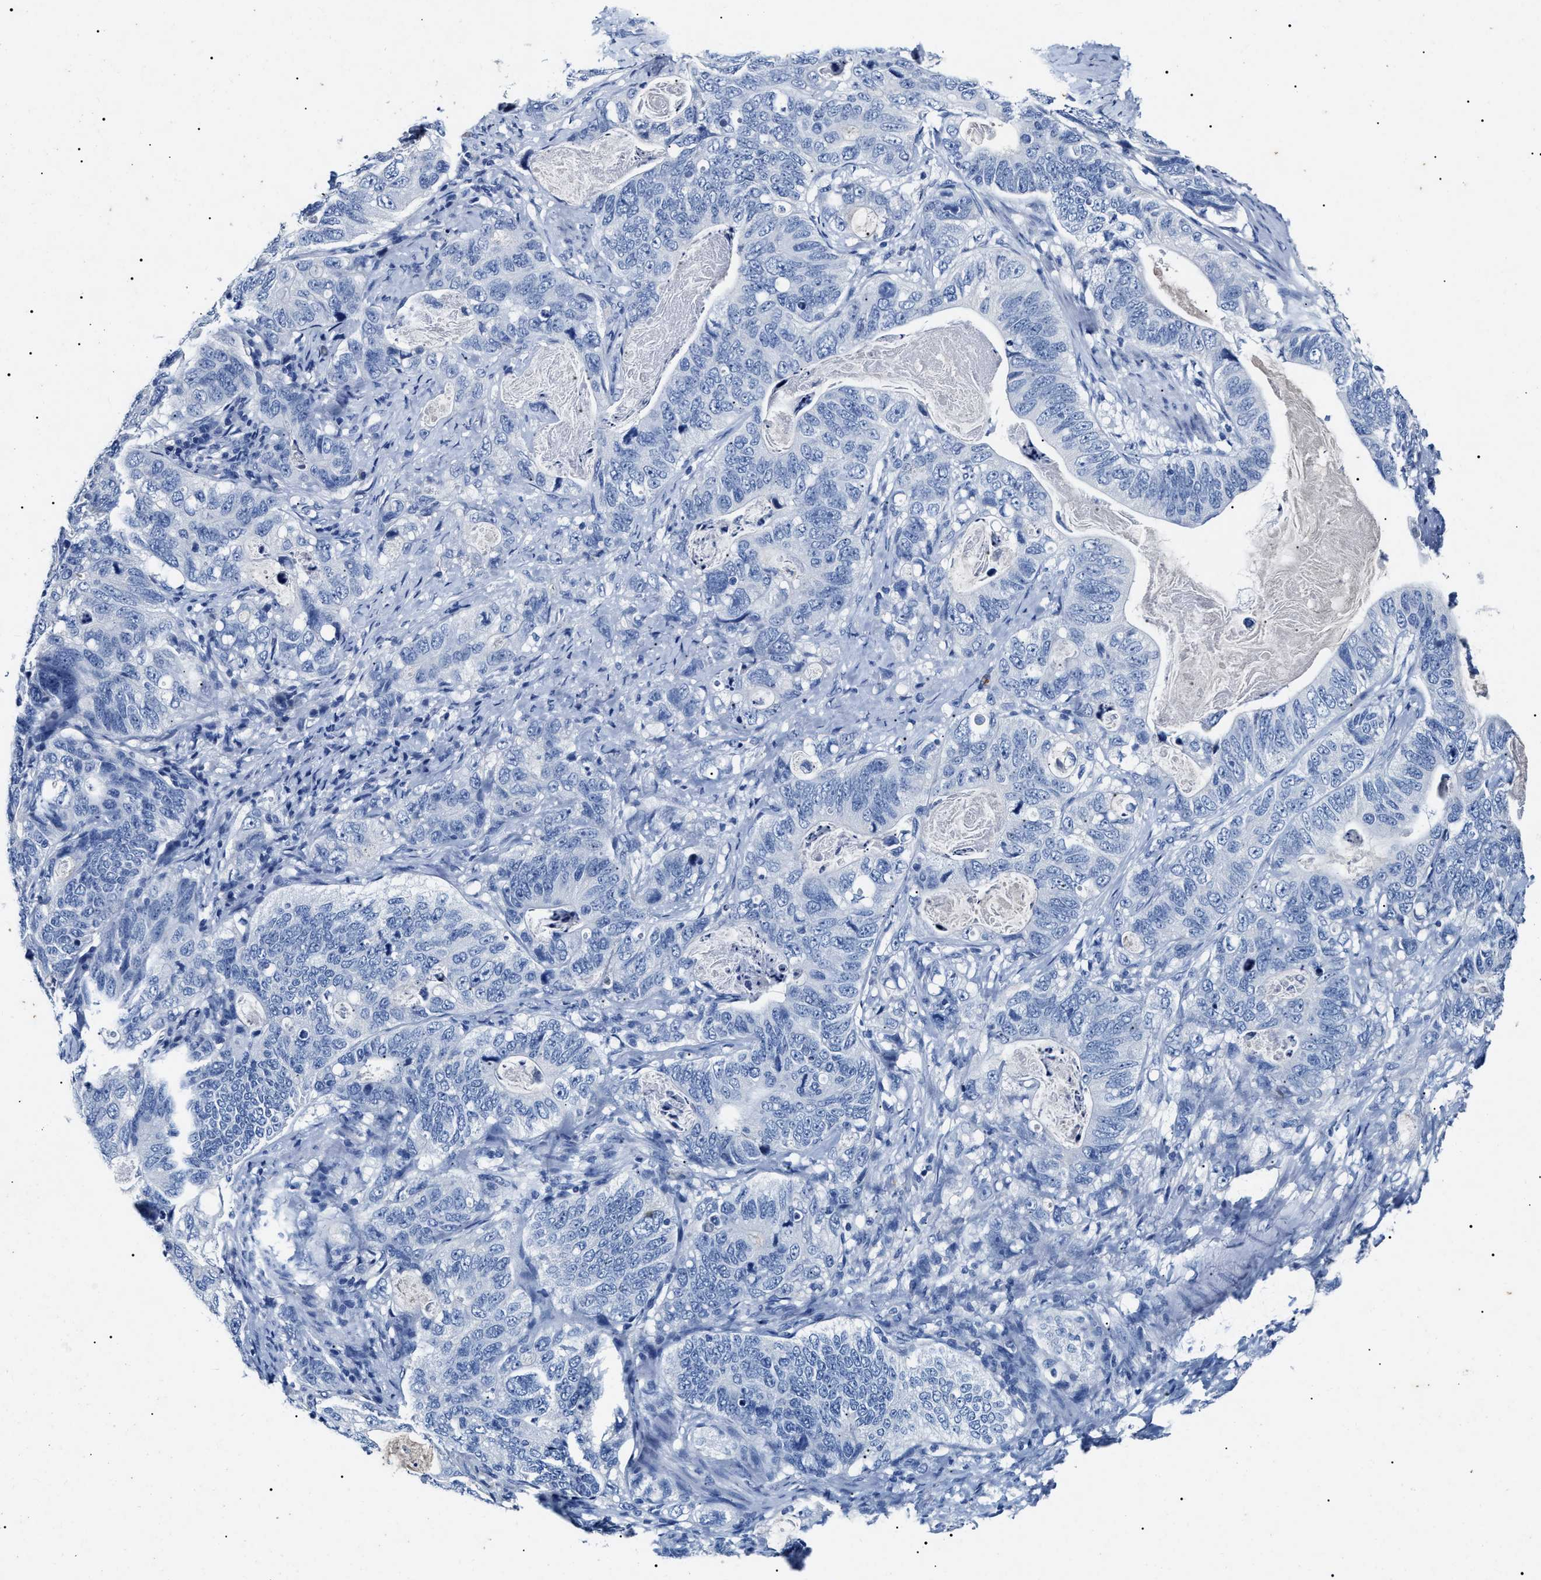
{"staining": {"intensity": "negative", "quantity": "none", "location": "none"}, "tissue": "stomach cancer", "cell_type": "Tumor cells", "image_type": "cancer", "snomed": [{"axis": "morphology", "description": "Normal tissue, NOS"}, {"axis": "morphology", "description": "Adenocarcinoma, NOS"}, {"axis": "topography", "description": "Stomach"}], "caption": "Adenocarcinoma (stomach) stained for a protein using immunohistochemistry exhibits no expression tumor cells.", "gene": "LRRC8E", "patient": {"sex": "female", "age": 89}}